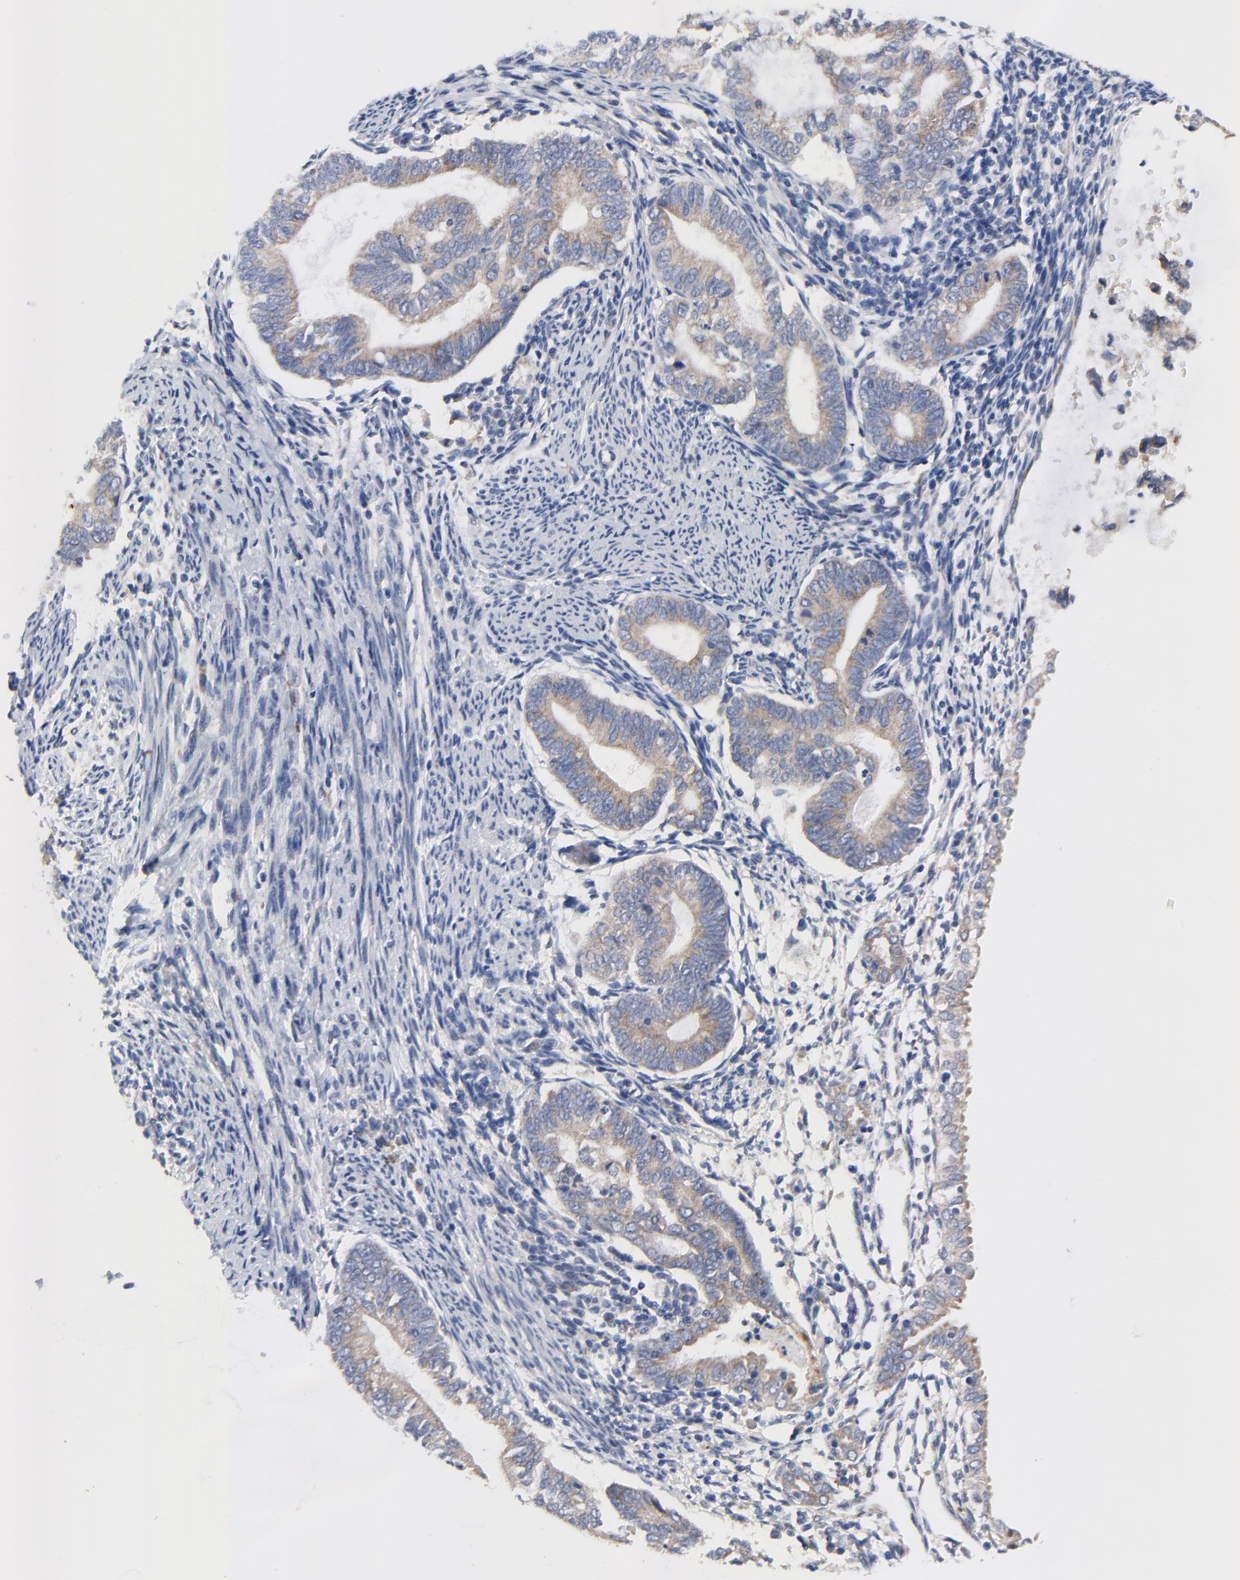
{"staining": {"intensity": "weak", "quantity": ">75%", "location": "cytoplasmic/membranous"}, "tissue": "endometrial cancer", "cell_type": "Tumor cells", "image_type": "cancer", "snomed": [{"axis": "morphology", "description": "Adenocarcinoma, NOS"}, {"axis": "topography", "description": "Endometrium"}], "caption": "Protein expression analysis of endometrial adenocarcinoma shows weak cytoplasmic/membranous positivity in about >75% of tumor cells.", "gene": "VAV2", "patient": {"sex": "female", "age": 63}}